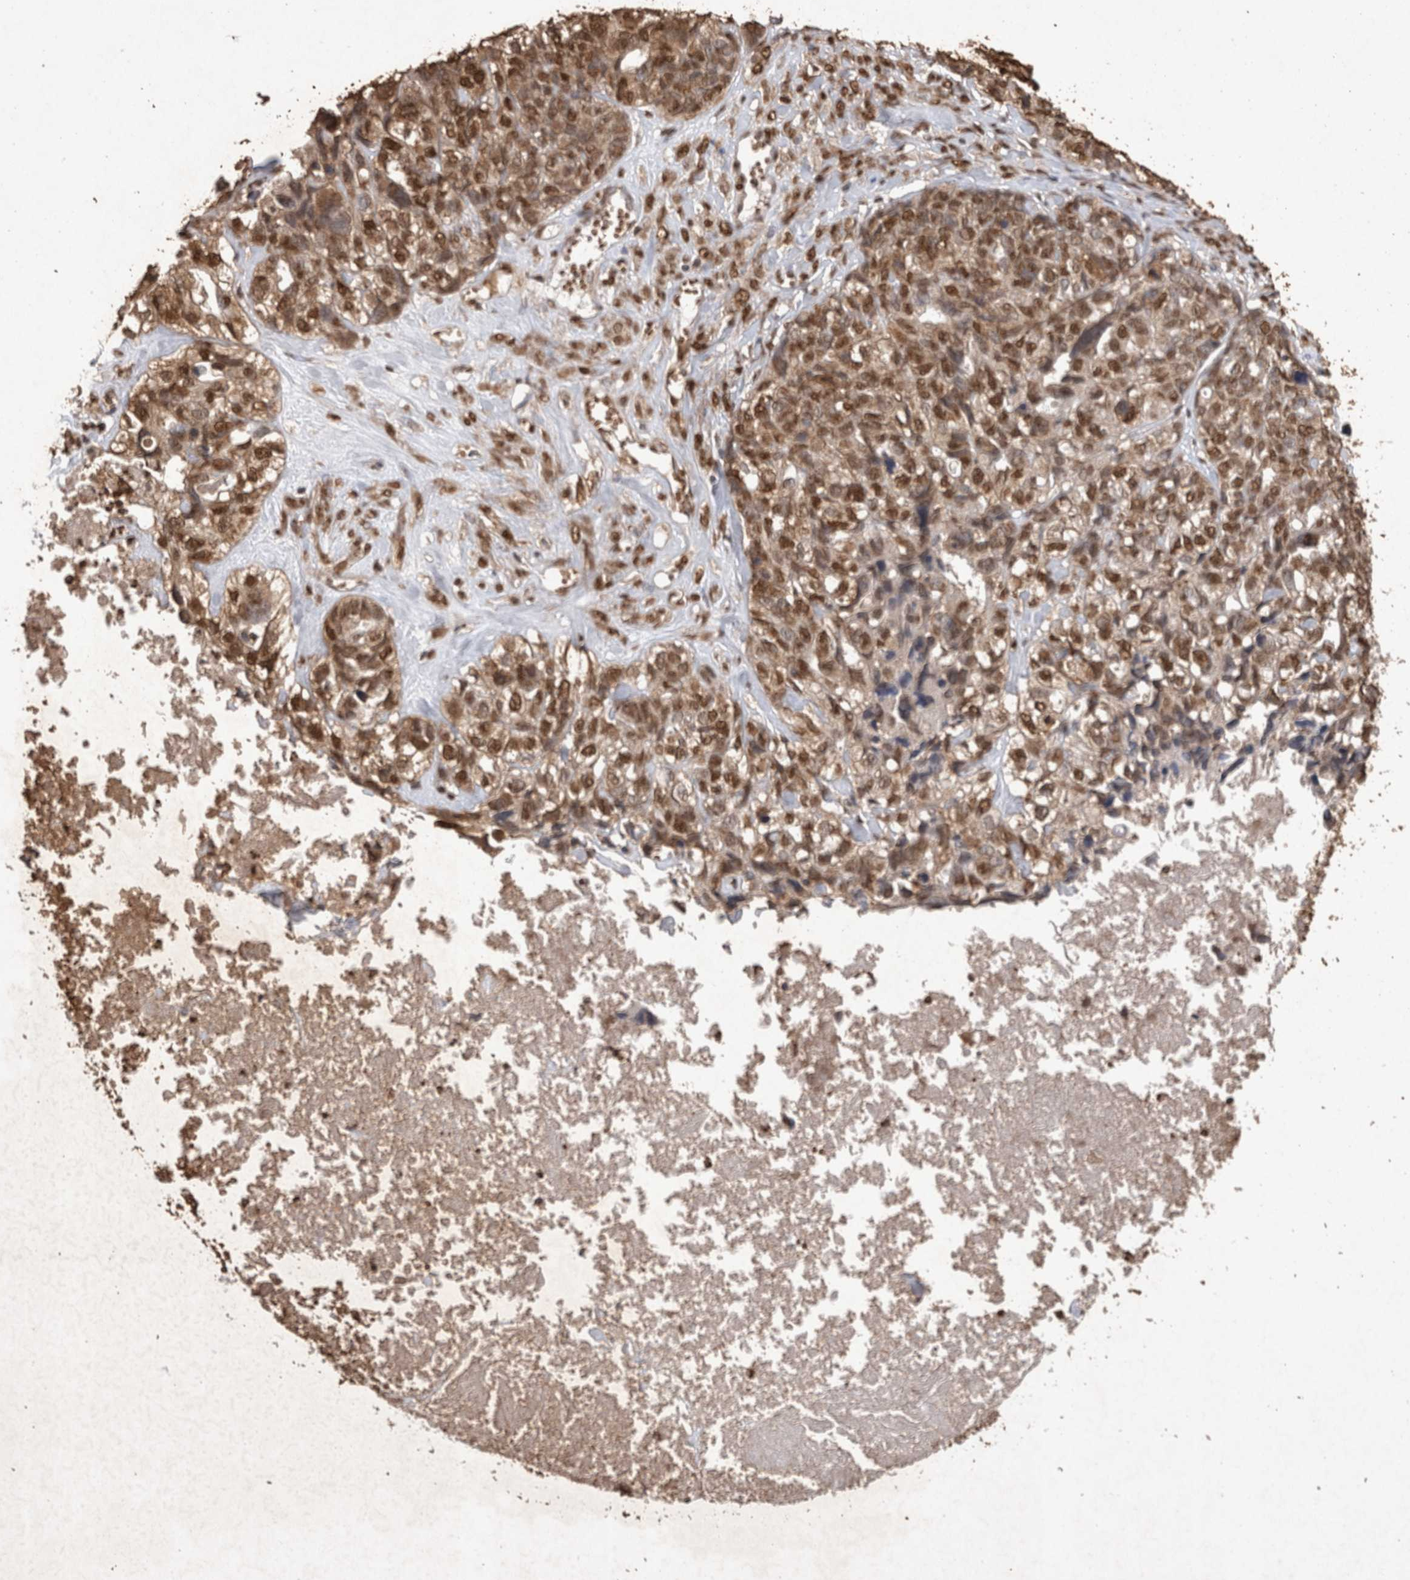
{"staining": {"intensity": "moderate", "quantity": ">75%", "location": "nuclear"}, "tissue": "ovarian cancer", "cell_type": "Tumor cells", "image_type": "cancer", "snomed": [{"axis": "morphology", "description": "Cystadenocarcinoma, serous, NOS"}, {"axis": "topography", "description": "Ovary"}], "caption": "This photomicrograph exhibits IHC staining of human ovarian cancer (serous cystadenocarcinoma), with medium moderate nuclear expression in approximately >75% of tumor cells.", "gene": "OAS2", "patient": {"sex": "female", "age": 79}}